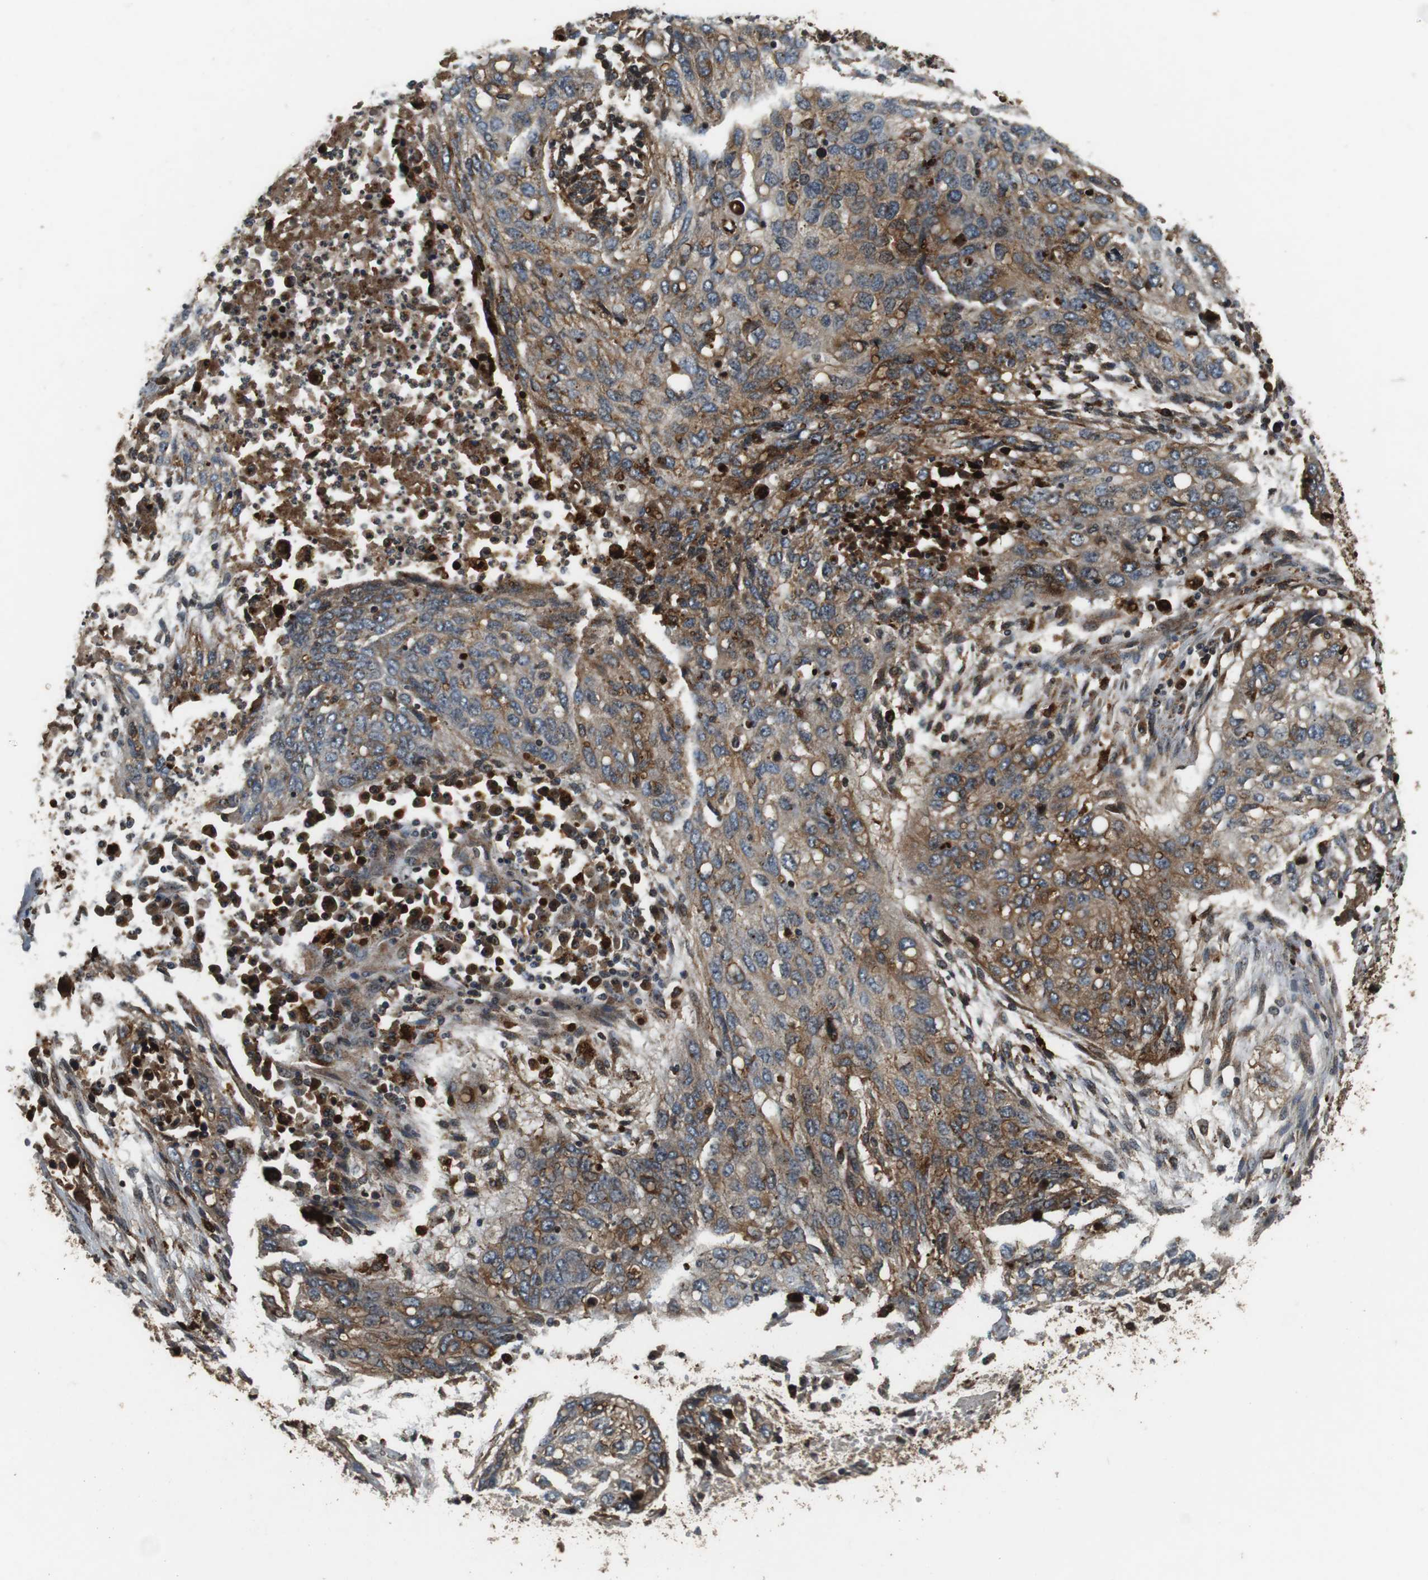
{"staining": {"intensity": "moderate", "quantity": "25%-75%", "location": "cytoplasmic/membranous"}, "tissue": "lung cancer", "cell_type": "Tumor cells", "image_type": "cancer", "snomed": [{"axis": "morphology", "description": "Squamous cell carcinoma, NOS"}, {"axis": "topography", "description": "Lung"}], "caption": "Human lung squamous cell carcinoma stained with a protein marker shows moderate staining in tumor cells.", "gene": "TXNRD1", "patient": {"sex": "female", "age": 63}}